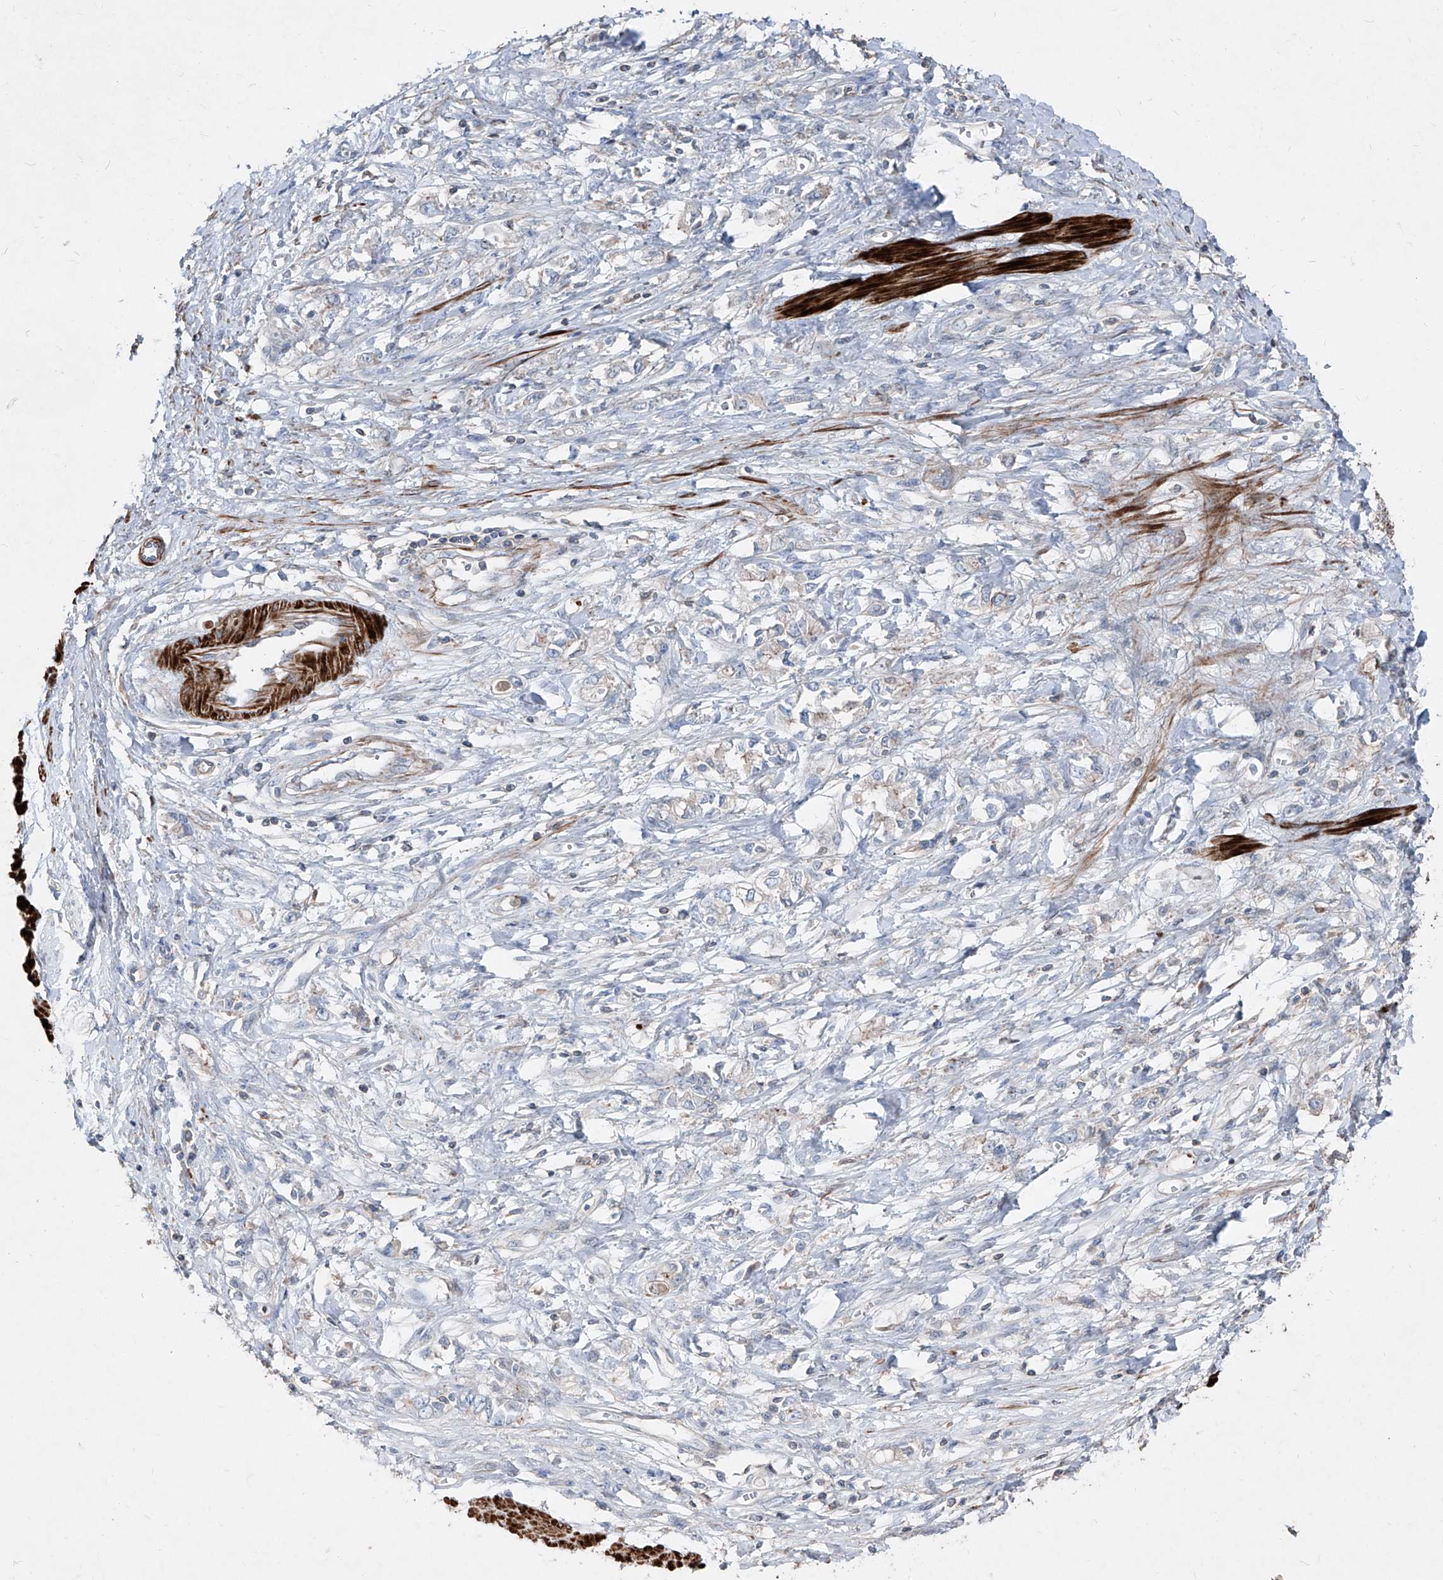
{"staining": {"intensity": "negative", "quantity": "none", "location": "none"}, "tissue": "stomach cancer", "cell_type": "Tumor cells", "image_type": "cancer", "snomed": [{"axis": "morphology", "description": "Adenocarcinoma, NOS"}, {"axis": "topography", "description": "Stomach"}], "caption": "Stomach cancer (adenocarcinoma) was stained to show a protein in brown. There is no significant staining in tumor cells.", "gene": "UFD1", "patient": {"sex": "female", "age": 76}}